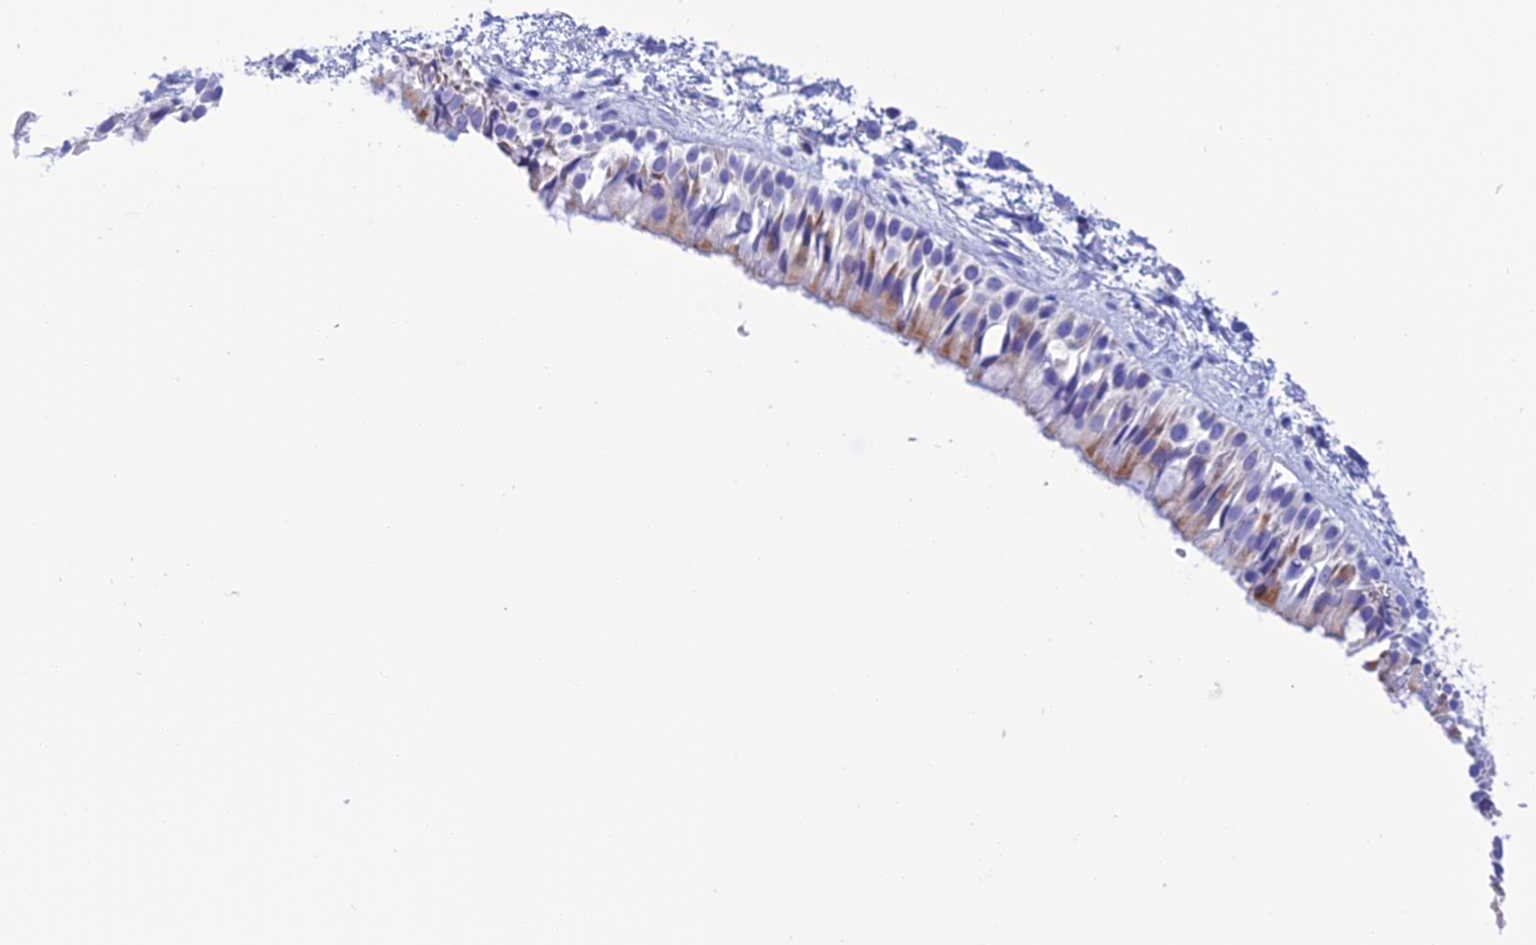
{"staining": {"intensity": "moderate", "quantity": "25%-75%", "location": "cytoplasmic/membranous"}, "tissue": "nasopharynx", "cell_type": "Respiratory epithelial cells", "image_type": "normal", "snomed": [{"axis": "morphology", "description": "Normal tissue, NOS"}, {"axis": "topography", "description": "Nasopharynx"}], "caption": "Immunohistochemical staining of normal human nasopharynx displays medium levels of moderate cytoplasmic/membranous expression in about 25%-75% of respiratory epithelial cells. (DAB IHC with brightfield microscopy, high magnification).", "gene": "NXPE4", "patient": {"sex": "male", "age": 22}}